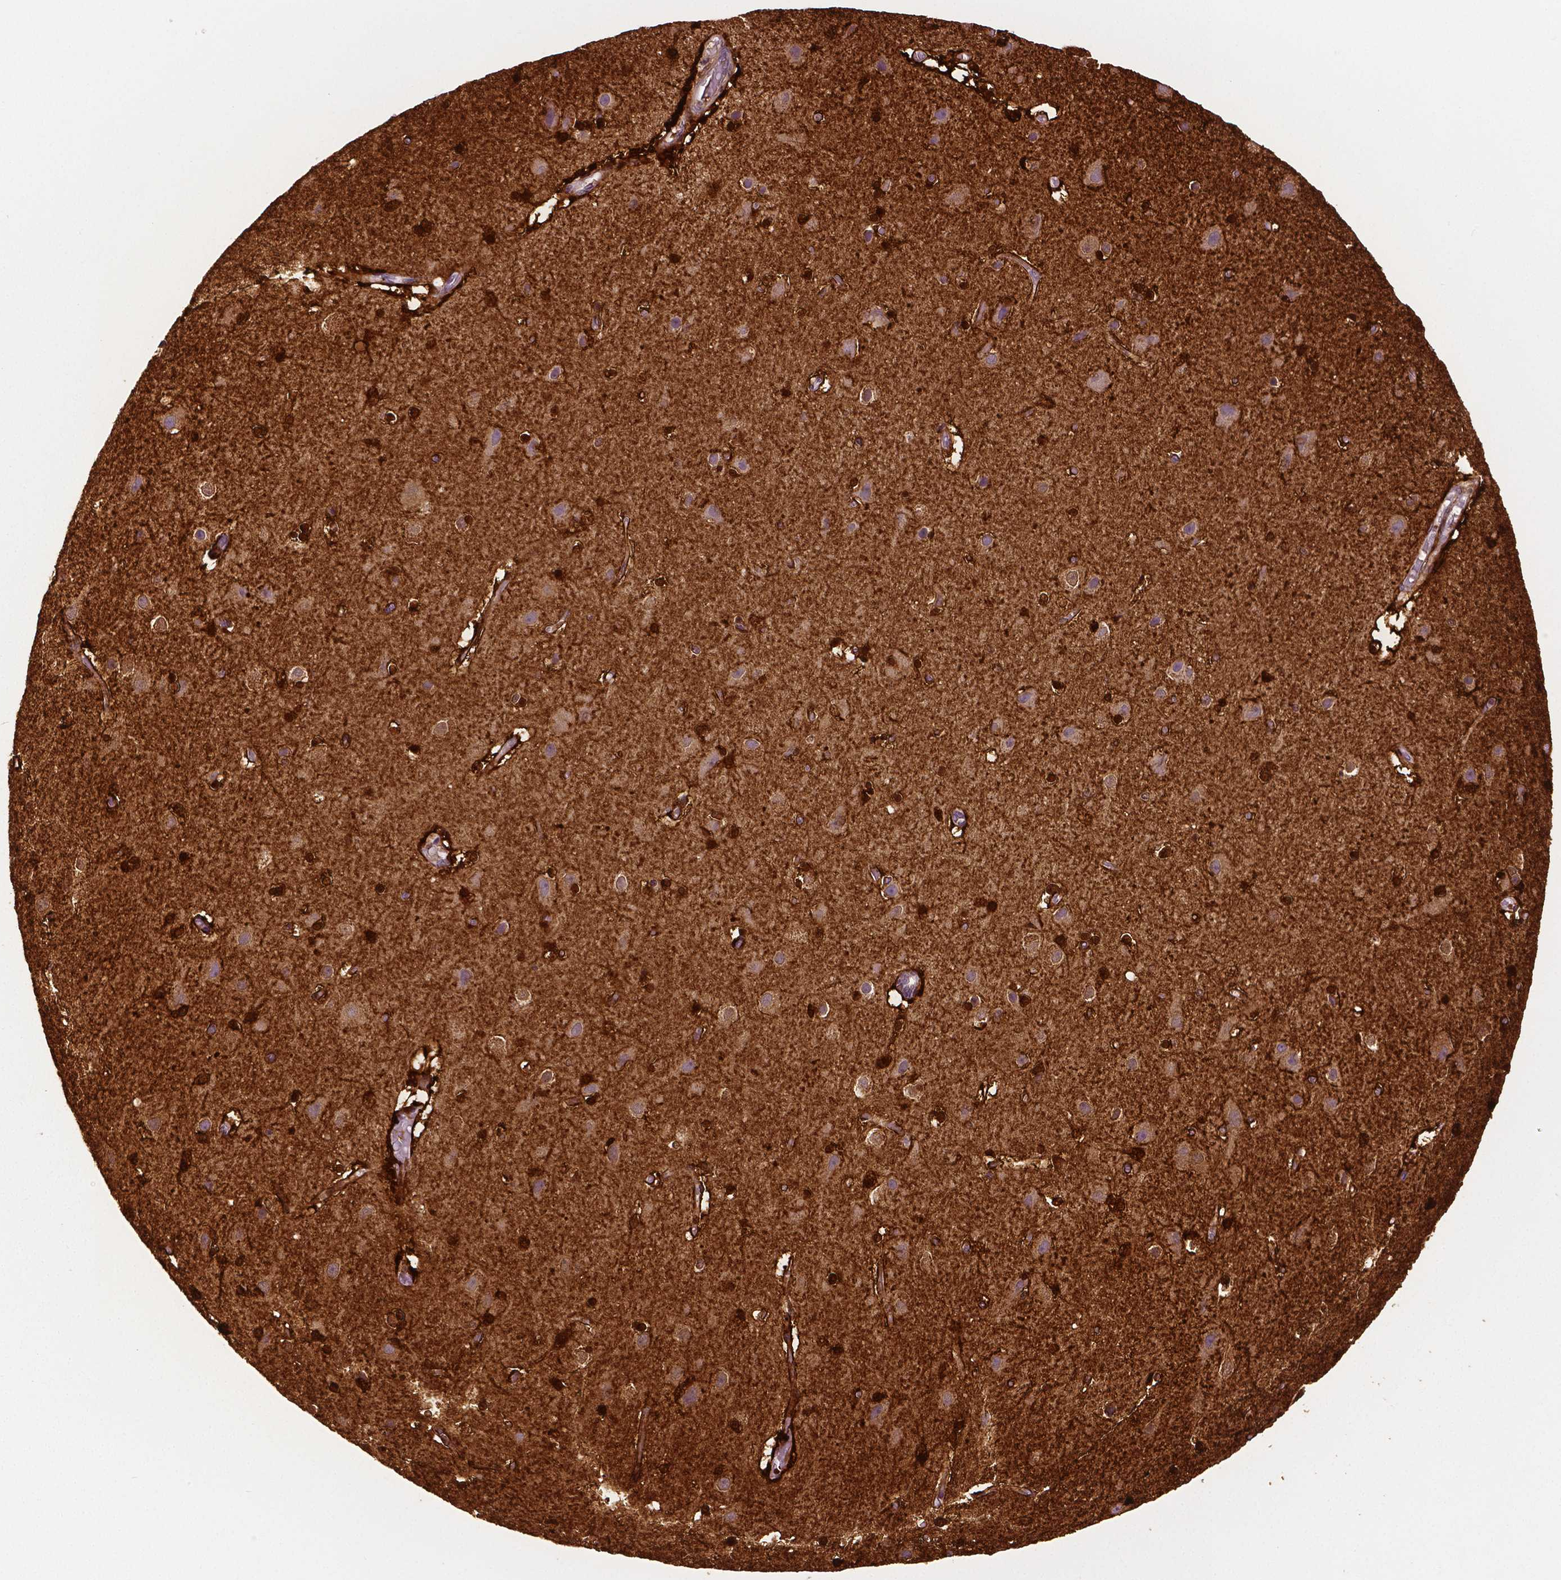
{"staining": {"intensity": "strong", "quantity": ">75%", "location": "cytoplasmic/membranous"}, "tissue": "cerebral cortex", "cell_type": "Endothelial cells", "image_type": "normal", "snomed": [{"axis": "morphology", "description": "Normal tissue, NOS"}, {"axis": "topography", "description": "Cerebral cortex"}], "caption": "Protein analysis of benign cerebral cortex shows strong cytoplasmic/membranous expression in about >75% of endothelial cells. The staining is performed using DAB (3,3'-diaminobenzidine) brown chromogen to label protein expression. The nuclei are counter-stained blue using hematoxylin.", "gene": "PHGDH", "patient": {"sex": "female", "age": 52}}